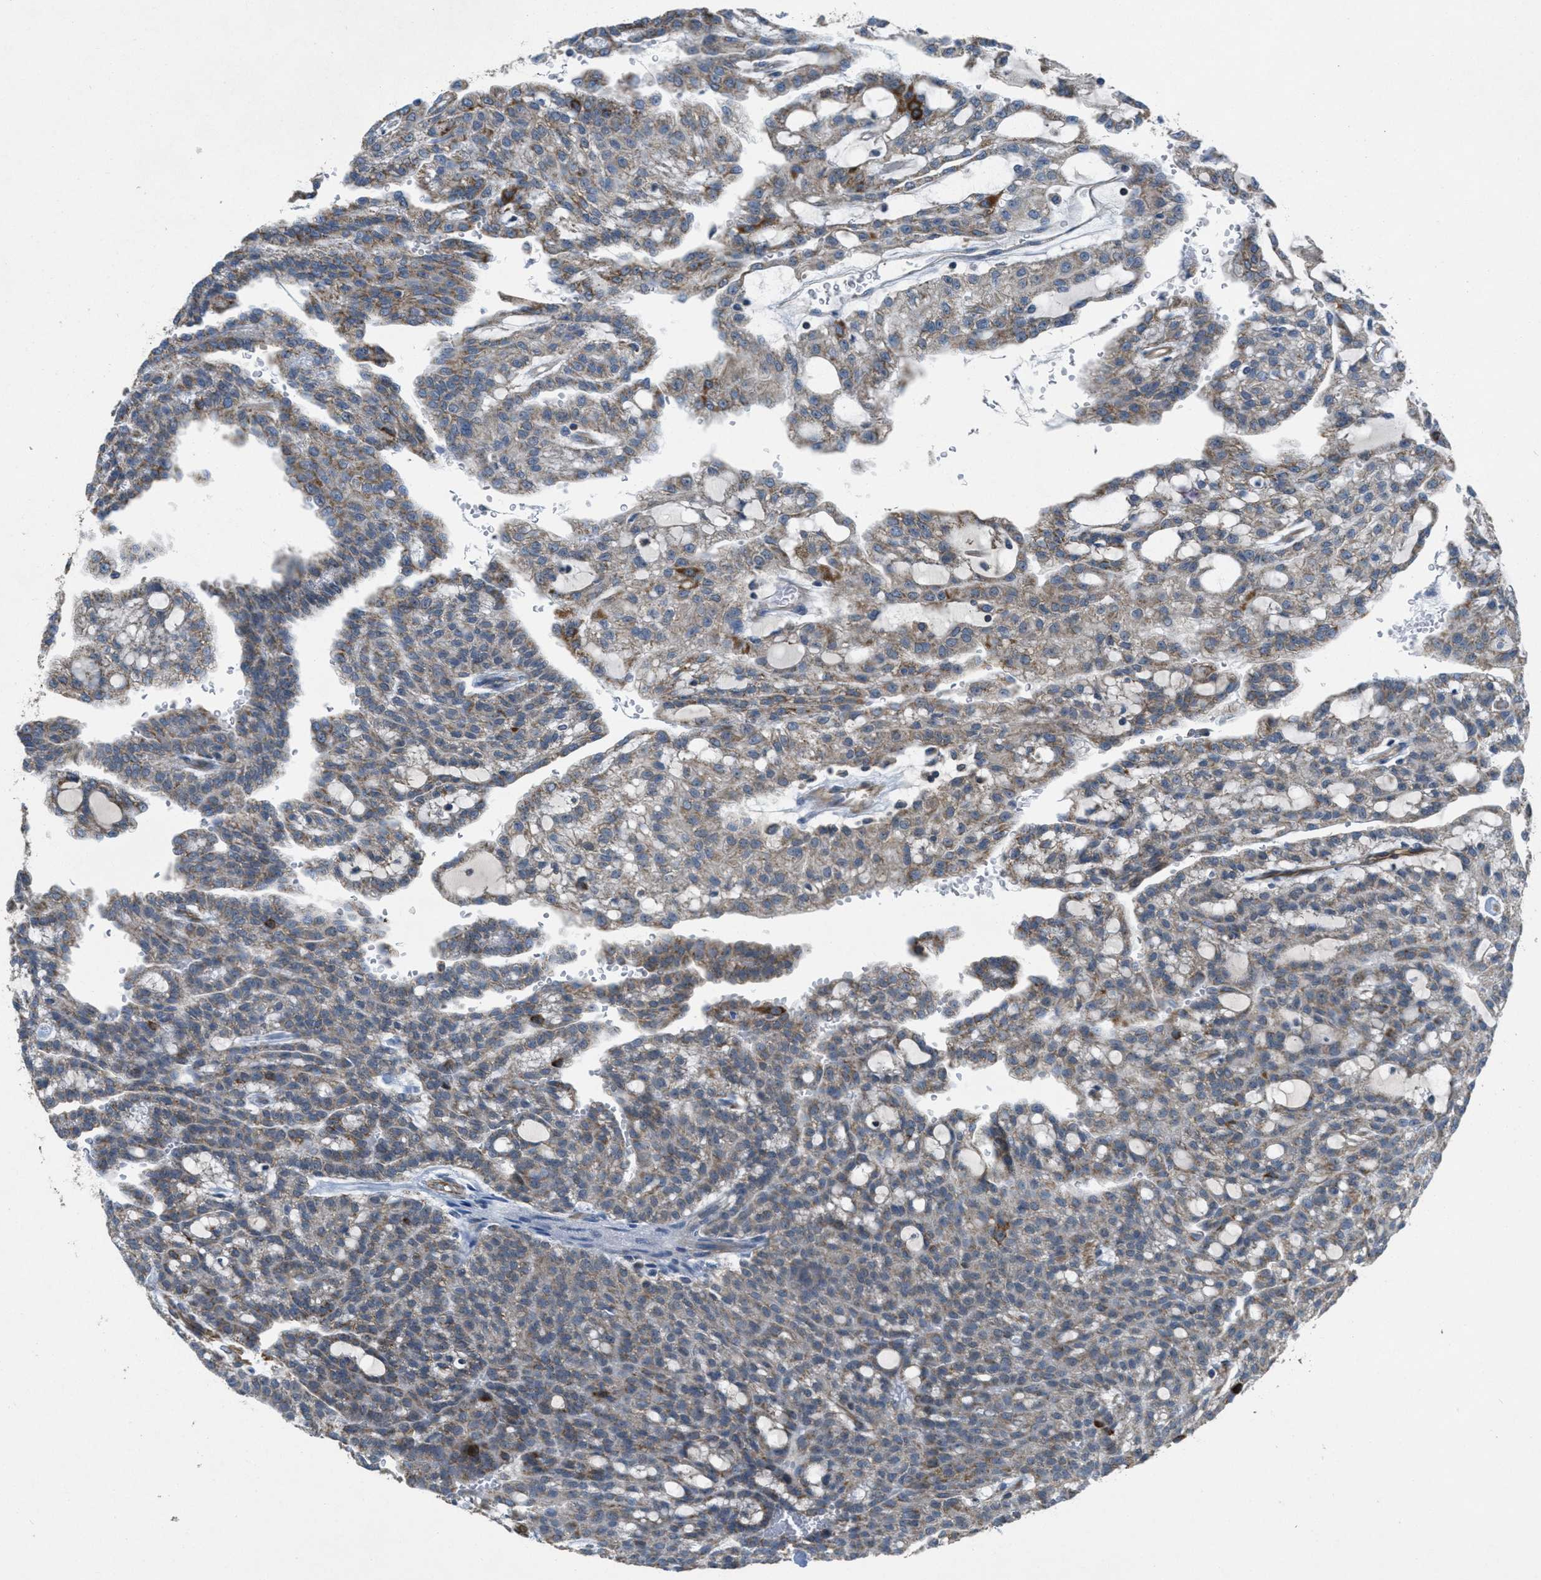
{"staining": {"intensity": "weak", "quantity": ">75%", "location": "cytoplasmic/membranous"}, "tissue": "renal cancer", "cell_type": "Tumor cells", "image_type": "cancer", "snomed": [{"axis": "morphology", "description": "Adenocarcinoma, NOS"}, {"axis": "topography", "description": "Kidney"}], "caption": "Adenocarcinoma (renal) stained for a protein displays weak cytoplasmic/membranous positivity in tumor cells.", "gene": "BTN3A1", "patient": {"sex": "male", "age": 63}}